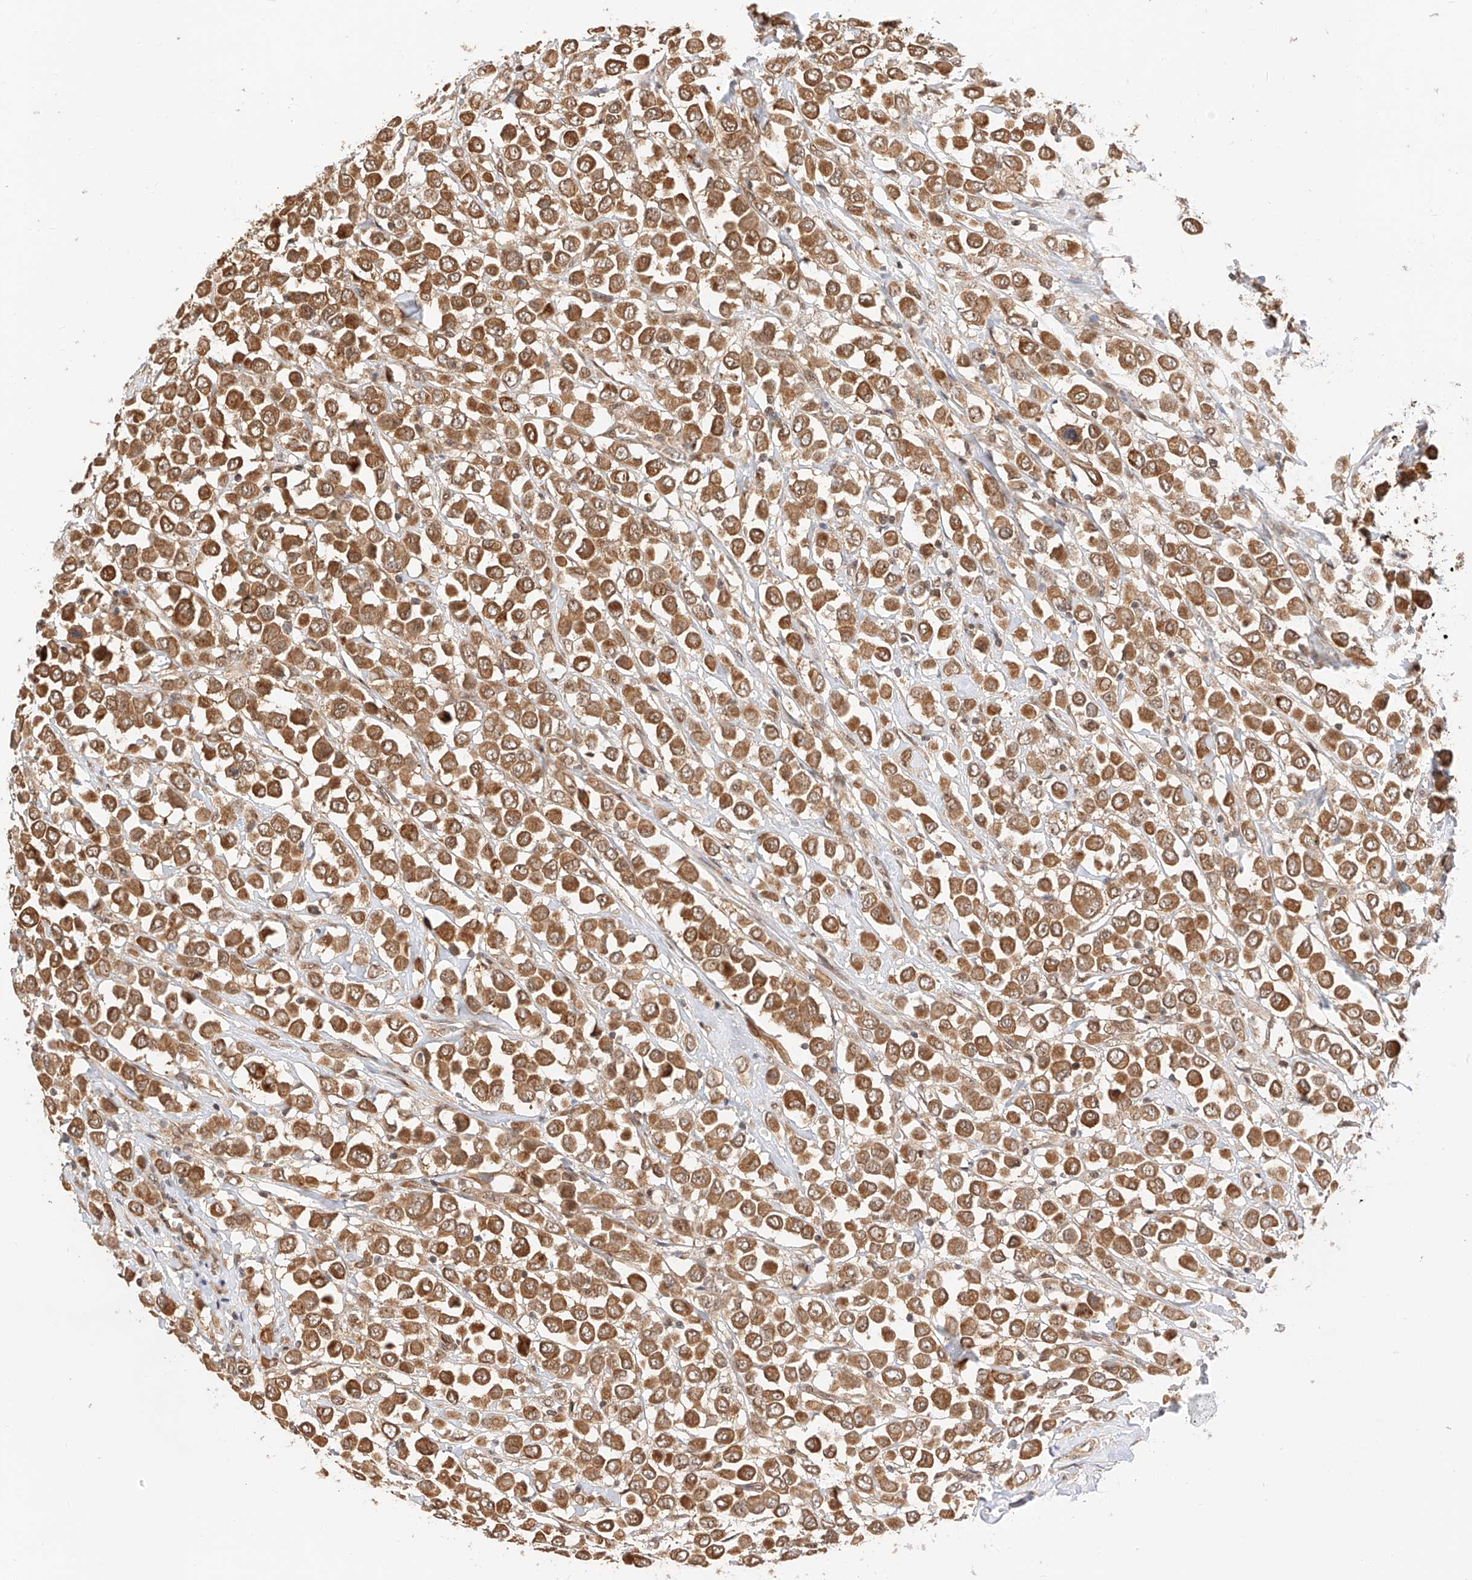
{"staining": {"intensity": "moderate", "quantity": ">75%", "location": "cytoplasmic/membranous"}, "tissue": "breast cancer", "cell_type": "Tumor cells", "image_type": "cancer", "snomed": [{"axis": "morphology", "description": "Duct carcinoma"}, {"axis": "topography", "description": "Breast"}], "caption": "Immunohistochemistry micrograph of neoplastic tissue: human breast cancer (invasive ductal carcinoma) stained using immunohistochemistry demonstrates medium levels of moderate protein expression localized specifically in the cytoplasmic/membranous of tumor cells, appearing as a cytoplasmic/membranous brown color.", "gene": "EIF4H", "patient": {"sex": "female", "age": 61}}